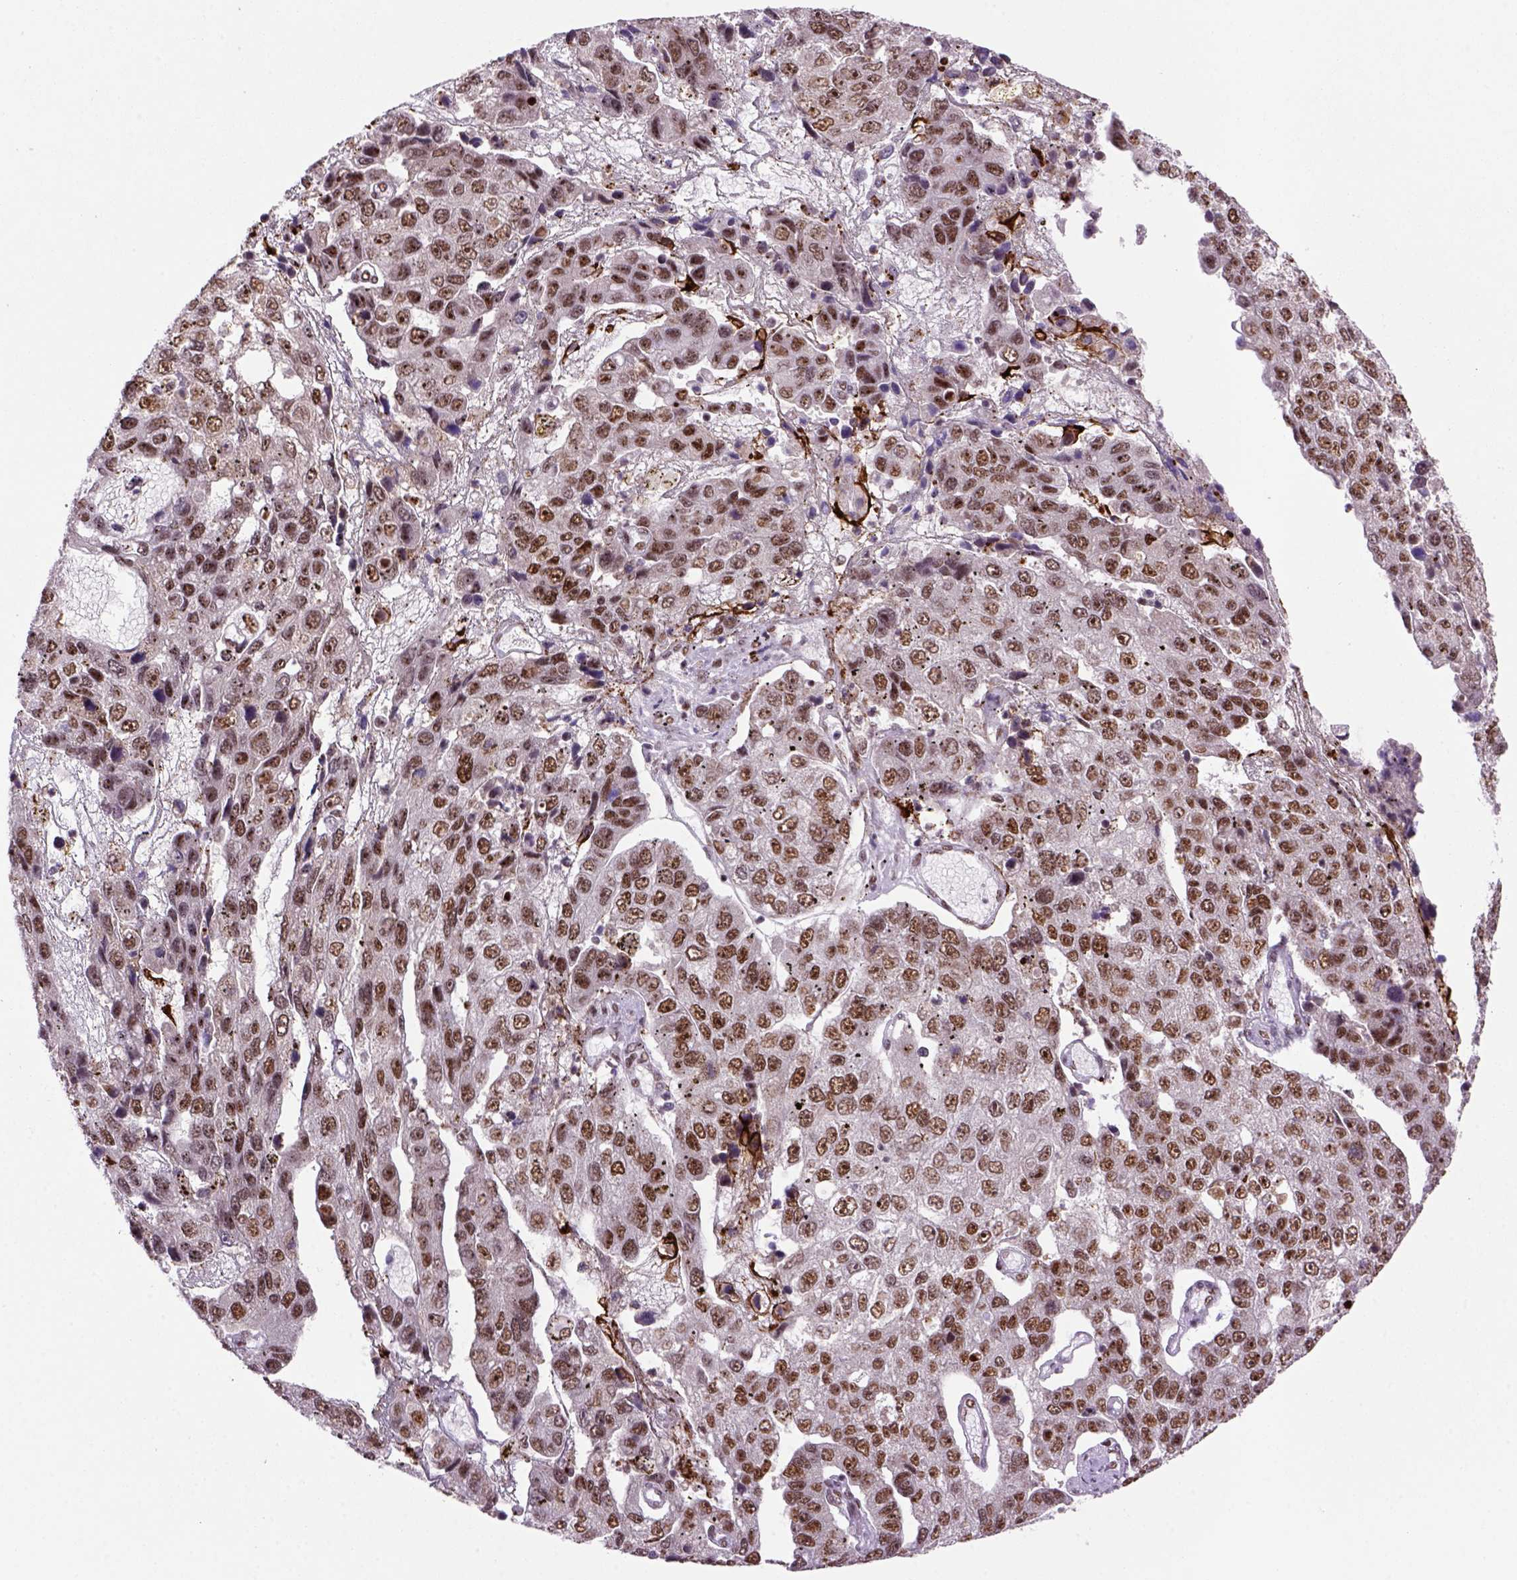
{"staining": {"intensity": "moderate", "quantity": ">75%", "location": "nuclear"}, "tissue": "pancreatic cancer", "cell_type": "Tumor cells", "image_type": "cancer", "snomed": [{"axis": "morphology", "description": "Adenocarcinoma, NOS"}, {"axis": "topography", "description": "Pancreas"}], "caption": "Protein staining demonstrates moderate nuclear staining in about >75% of tumor cells in pancreatic adenocarcinoma.", "gene": "NSMCE2", "patient": {"sex": "female", "age": 61}}